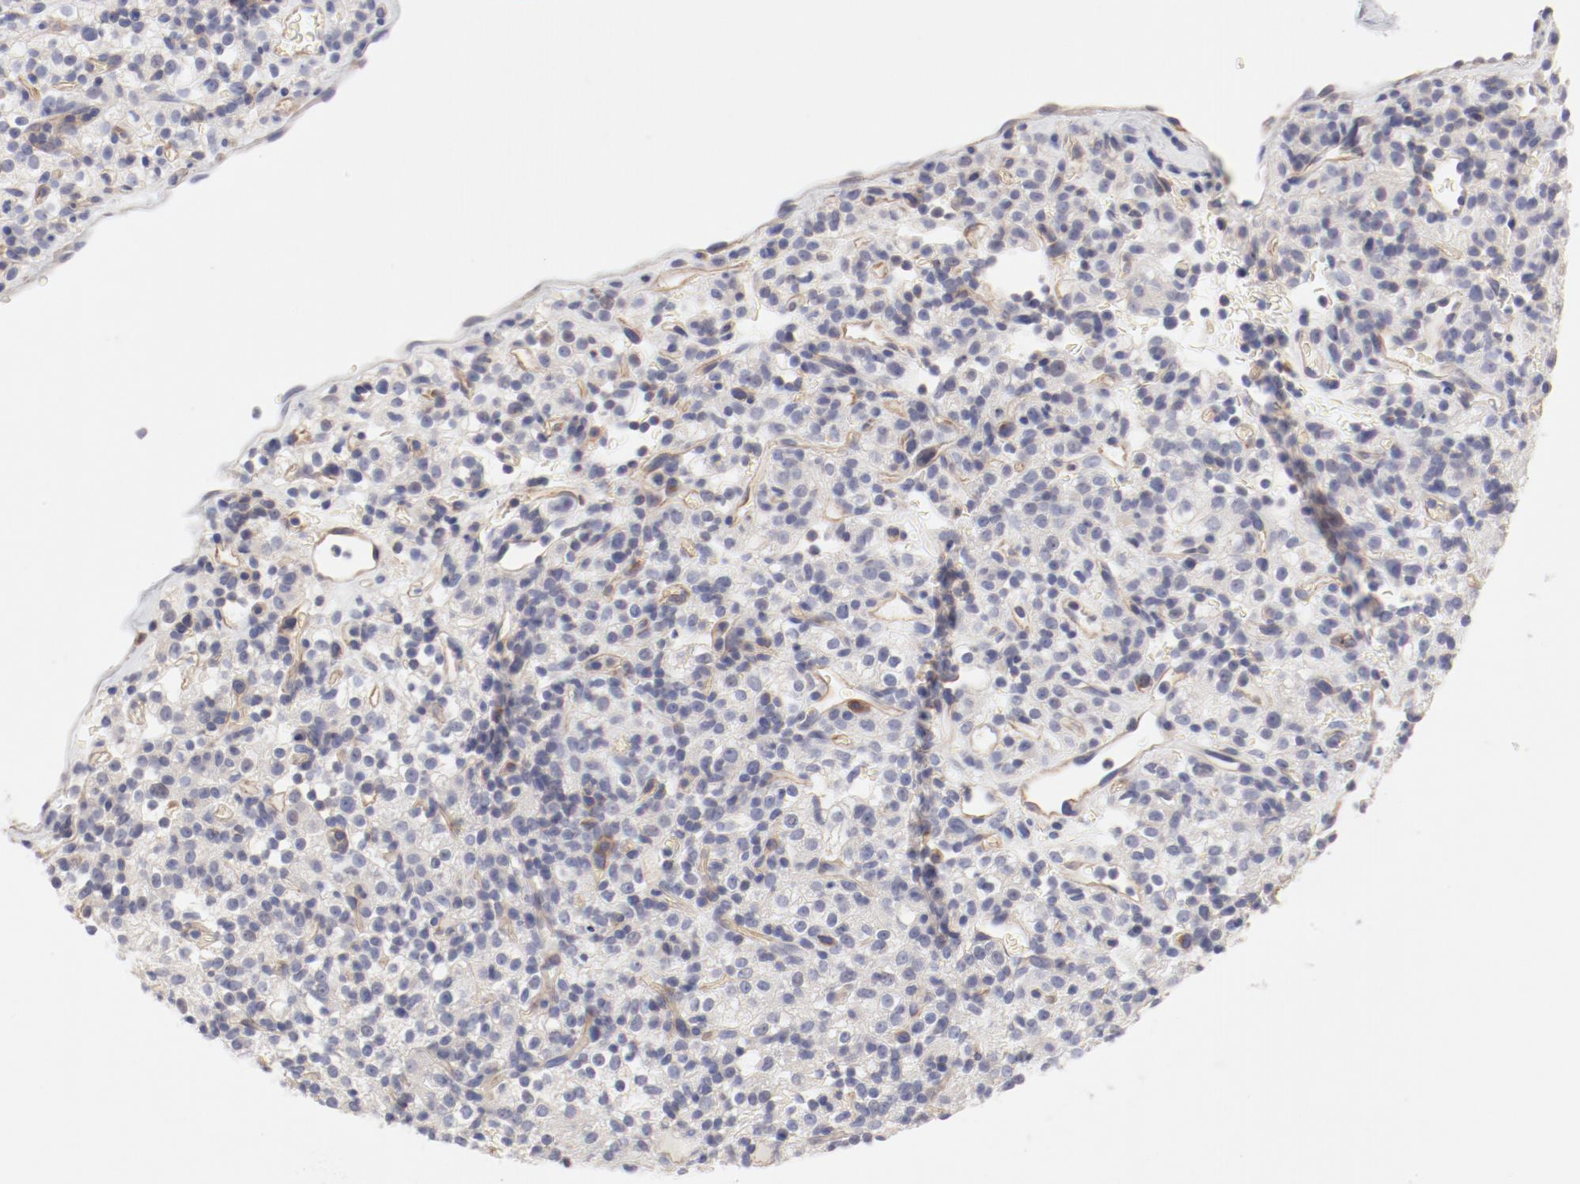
{"staining": {"intensity": "negative", "quantity": "none", "location": "none"}, "tissue": "renal cancer", "cell_type": "Tumor cells", "image_type": "cancer", "snomed": [{"axis": "morphology", "description": "Normal tissue, NOS"}, {"axis": "morphology", "description": "Adenocarcinoma, NOS"}, {"axis": "topography", "description": "Kidney"}], "caption": "This is an immunohistochemistry image of human adenocarcinoma (renal). There is no staining in tumor cells.", "gene": "LAX1", "patient": {"sex": "female", "age": 72}}